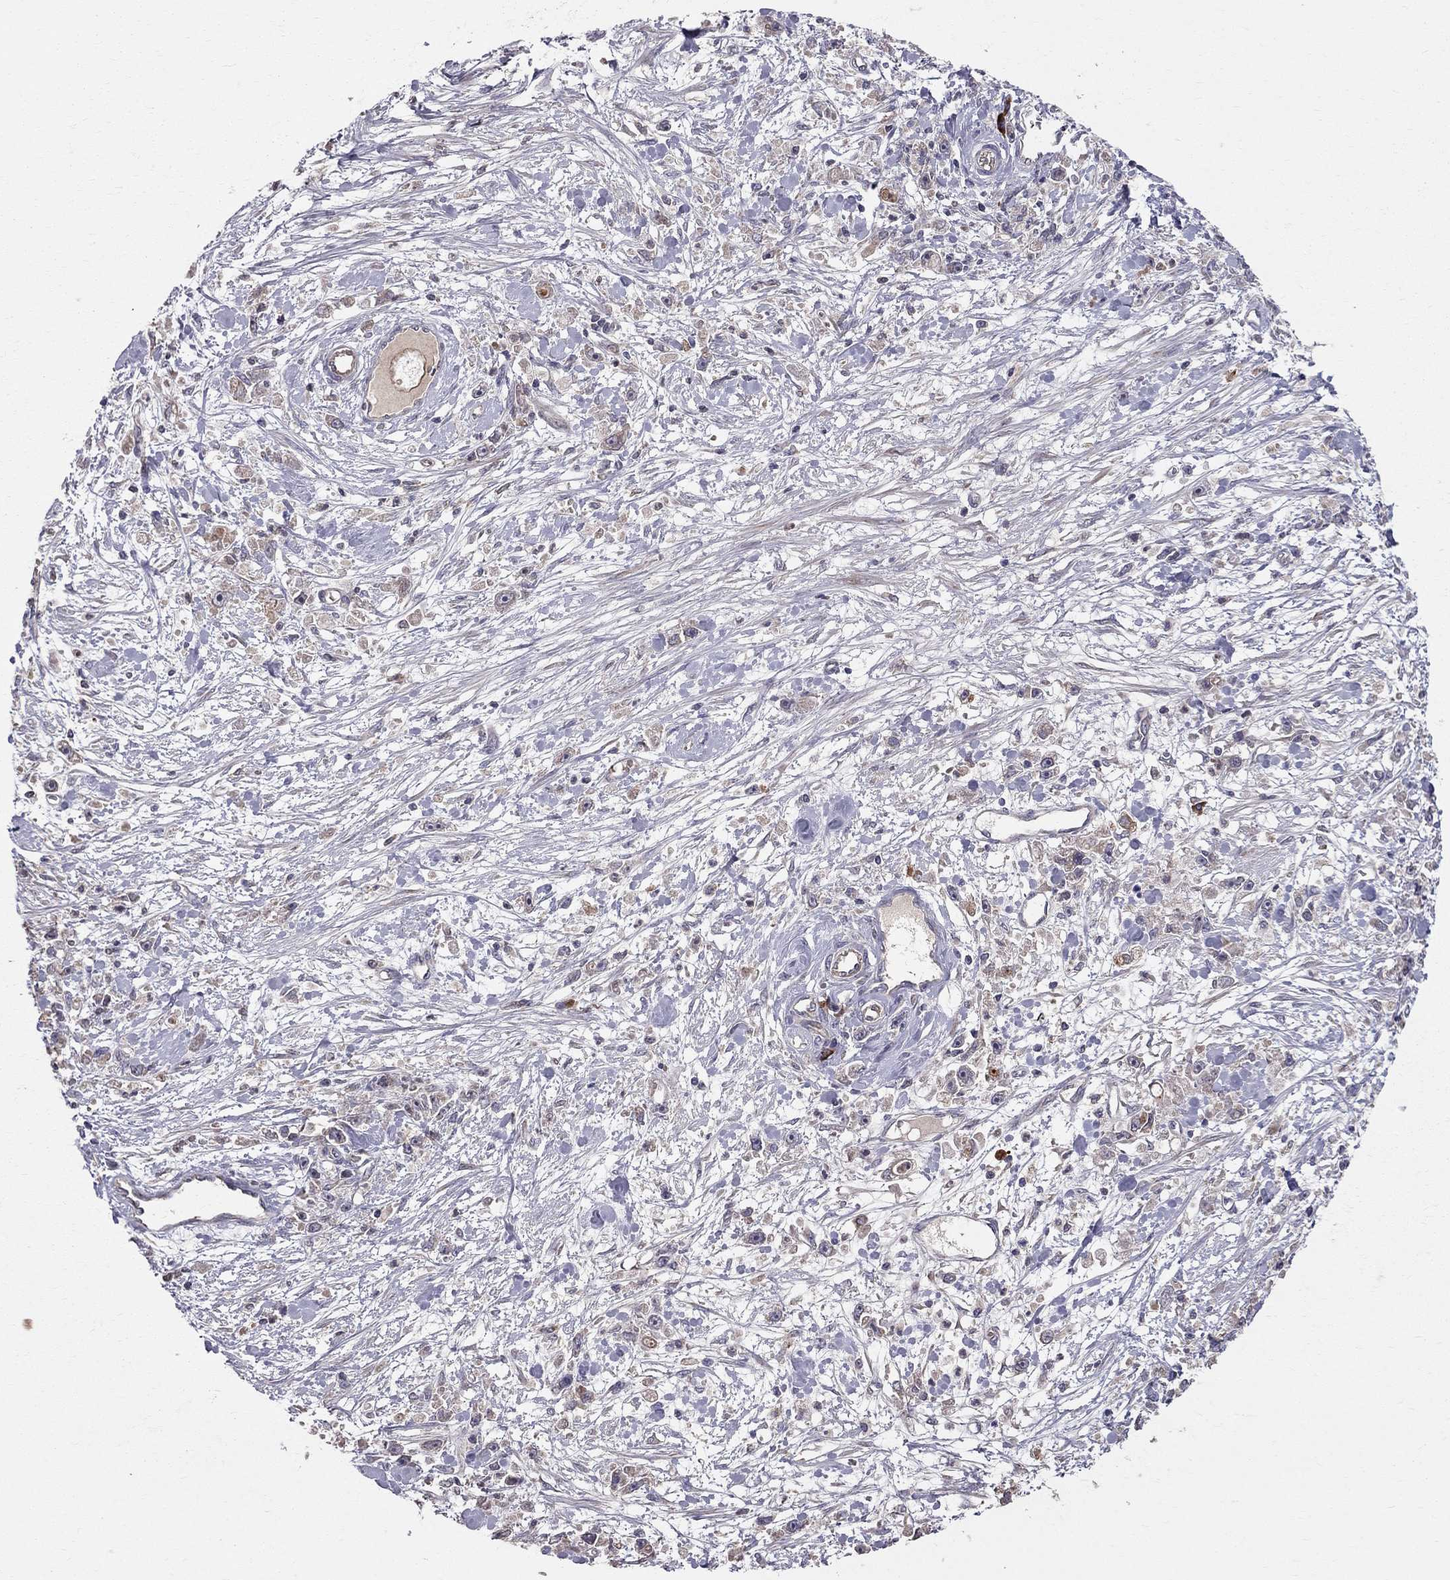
{"staining": {"intensity": "moderate", "quantity": "<25%", "location": "cytoplasmic/membranous"}, "tissue": "stomach cancer", "cell_type": "Tumor cells", "image_type": "cancer", "snomed": [{"axis": "morphology", "description": "Adenocarcinoma, NOS"}, {"axis": "topography", "description": "Stomach"}], "caption": "A photomicrograph showing moderate cytoplasmic/membranous expression in approximately <25% of tumor cells in stomach adenocarcinoma, as visualized by brown immunohistochemical staining.", "gene": "PIK3CG", "patient": {"sex": "female", "age": 59}}